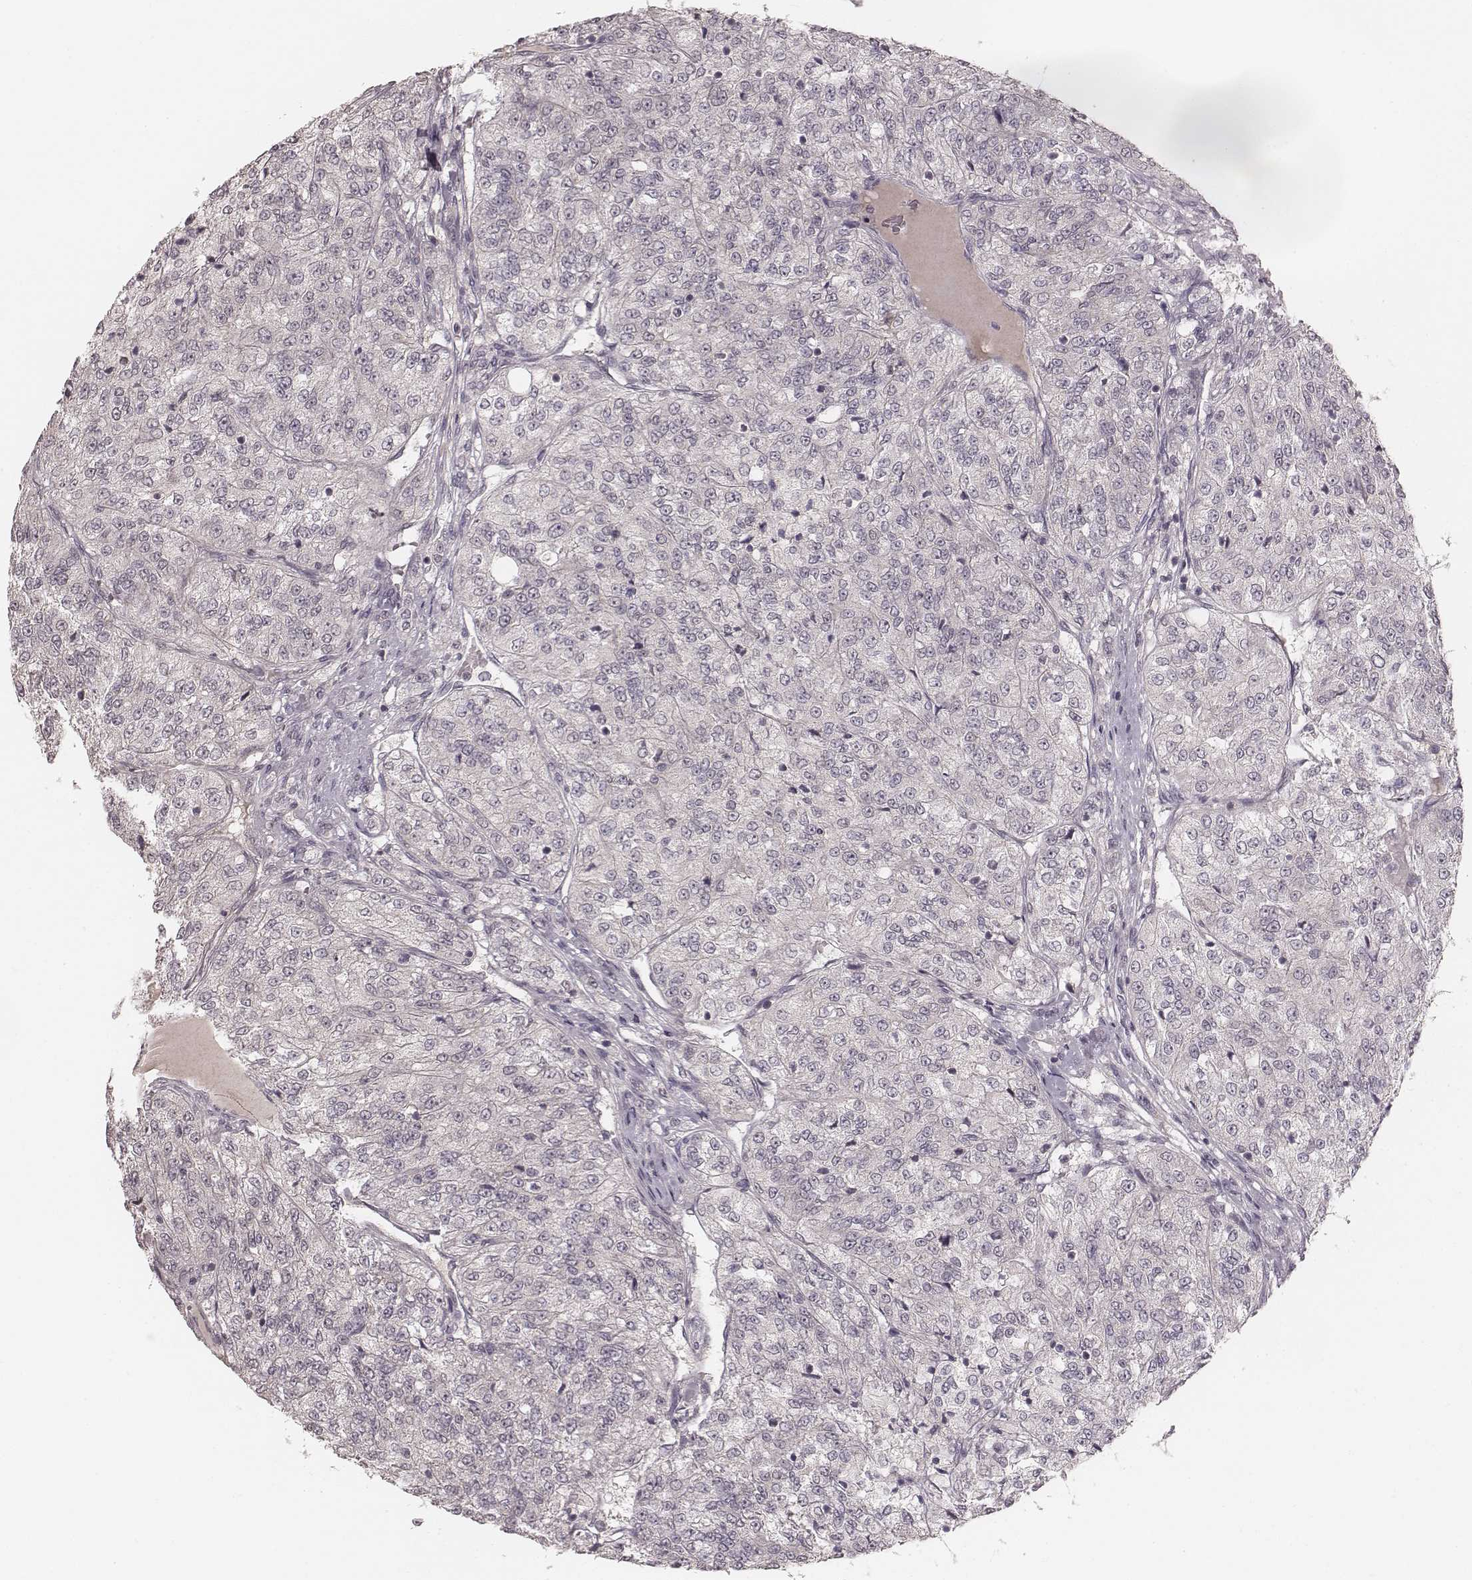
{"staining": {"intensity": "negative", "quantity": "none", "location": "none"}, "tissue": "renal cancer", "cell_type": "Tumor cells", "image_type": "cancer", "snomed": [{"axis": "morphology", "description": "Adenocarcinoma, NOS"}, {"axis": "topography", "description": "Kidney"}], "caption": "A high-resolution photomicrograph shows immunohistochemistry staining of adenocarcinoma (renal), which reveals no significant expression in tumor cells.", "gene": "LY6K", "patient": {"sex": "female", "age": 63}}